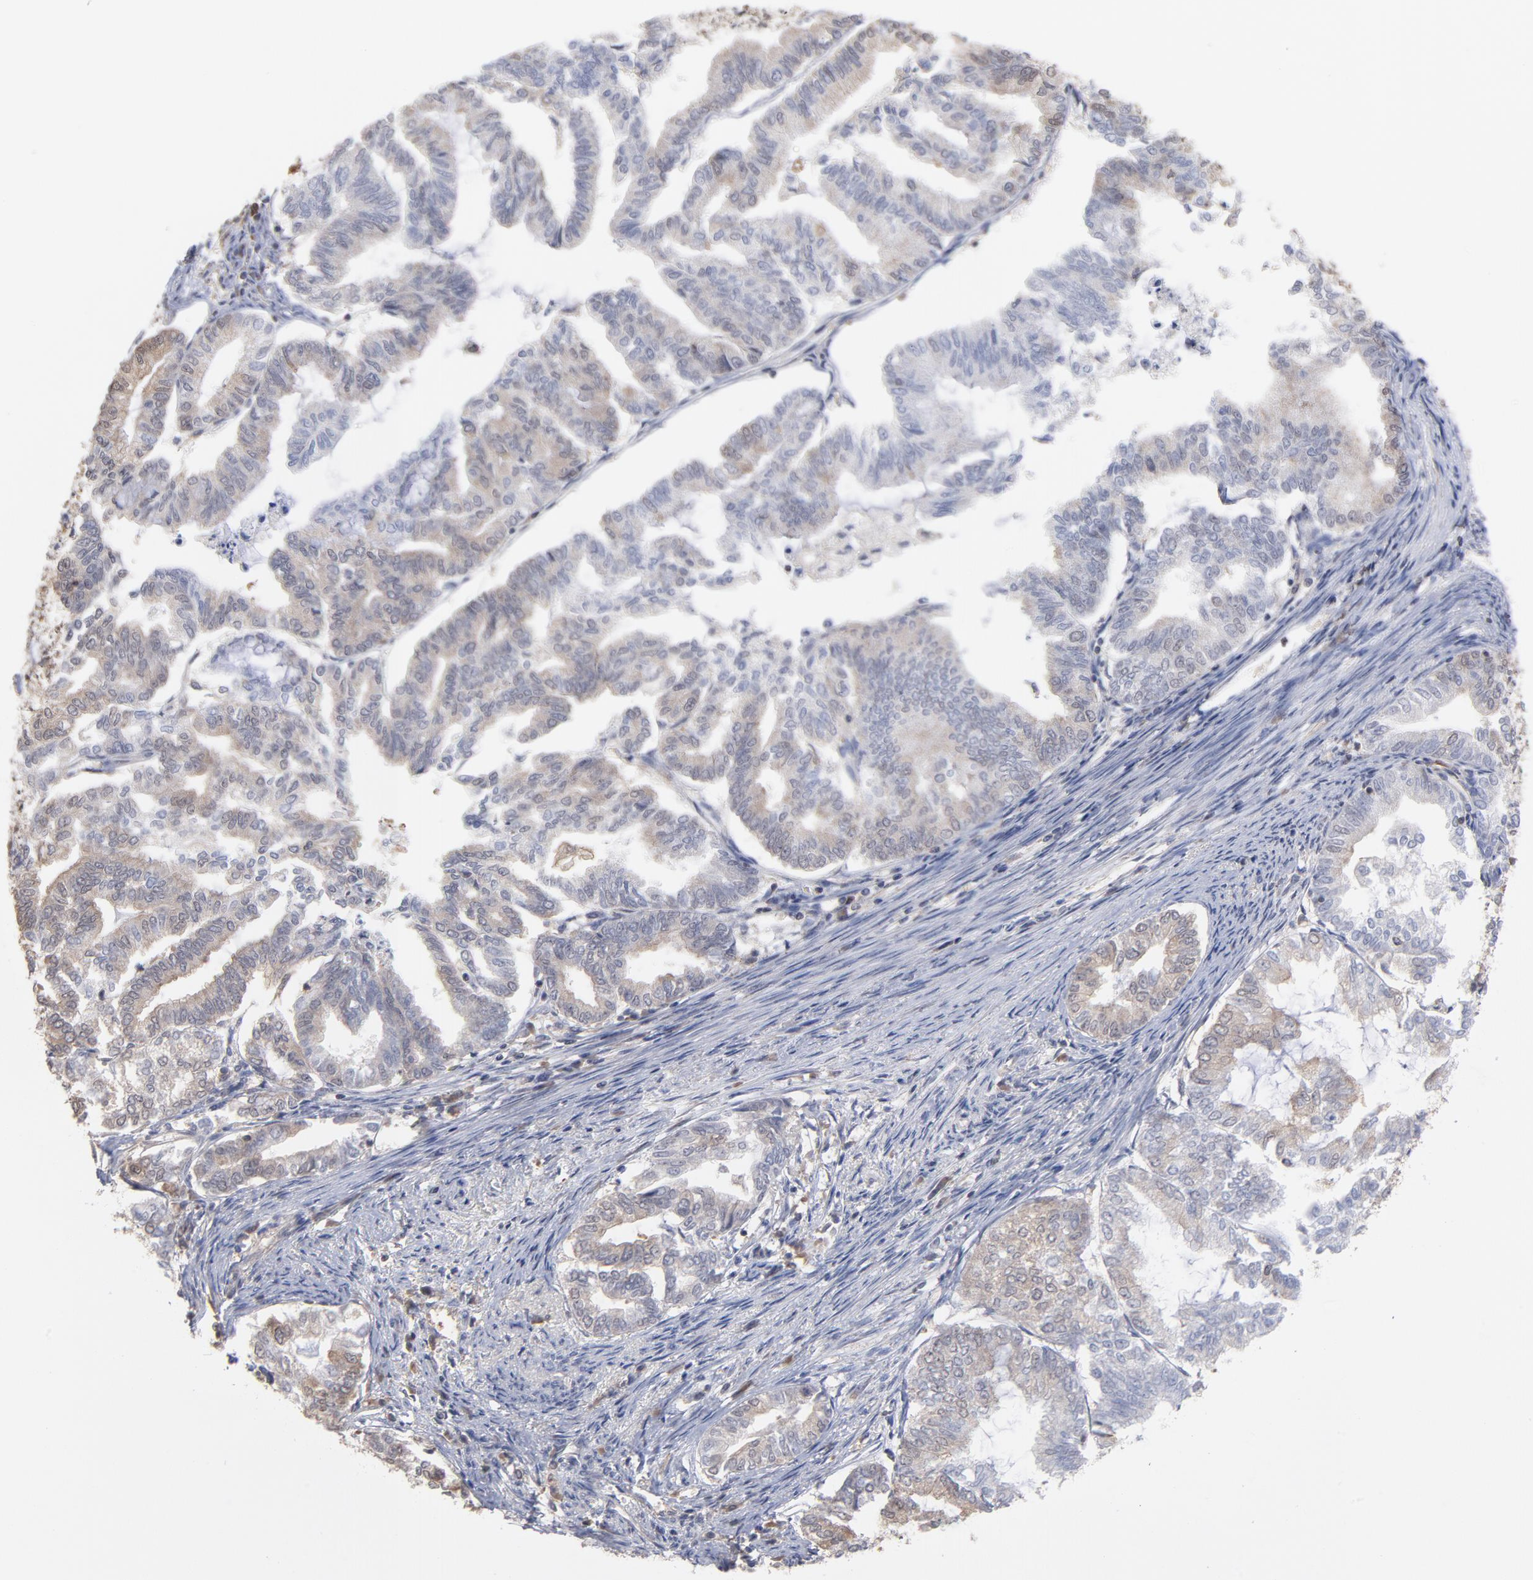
{"staining": {"intensity": "weak", "quantity": "25%-75%", "location": "cytoplasmic/membranous"}, "tissue": "endometrial cancer", "cell_type": "Tumor cells", "image_type": "cancer", "snomed": [{"axis": "morphology", "description": "Adenocarcinoma, NOS"}, {"axis": "topography", "description": "Endometrium"}], "caption": "This micrograph exhibits endometrial cancer stained with immunohistochemistry to label a protein in brown. The cytoplasmic/membranous of tumor cells show weak positivity for the protein. Nuclei are counter-stained blue.", "gene": "MAP2K2", "patient": {"sex": "female", "age": 79}}